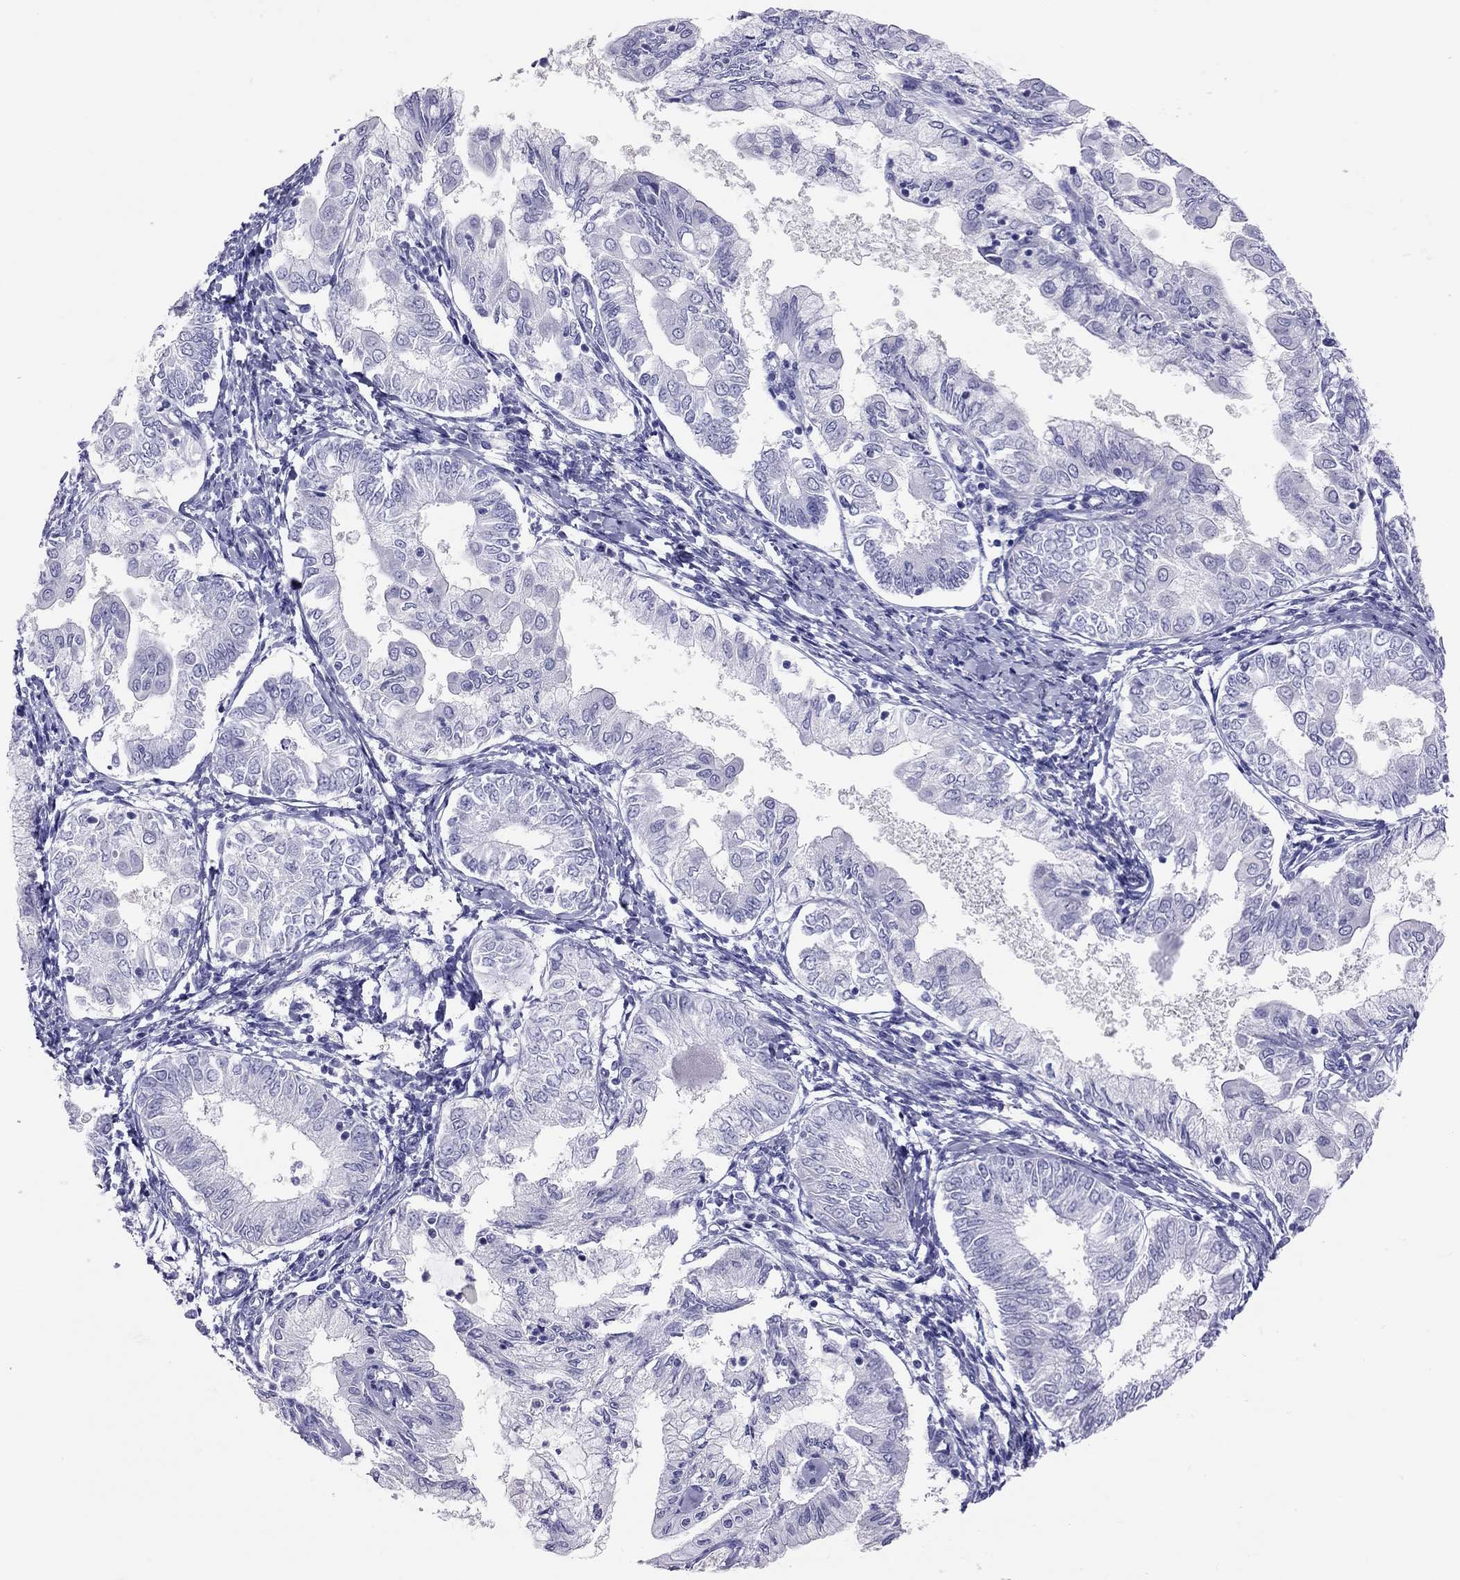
{"staining": {"intensity": "negative", "quantity": "none", "location": "none"}, "tissue": "endometrial cancer", "cell_type": "Tumor cells", "image_type": "cancer", "snomed": [{"axis": "morphology", "description": "Adenocarcinoma, NOS"}, {"axis": "topography", "description": "Endometrium"}], "caption": "This is an IHC micrograph of adenocarcinoma (endometrial). There is no staining in tumor cells.", "gene": "PSMB11", "patient": {"sex": "female", "age": 68}}